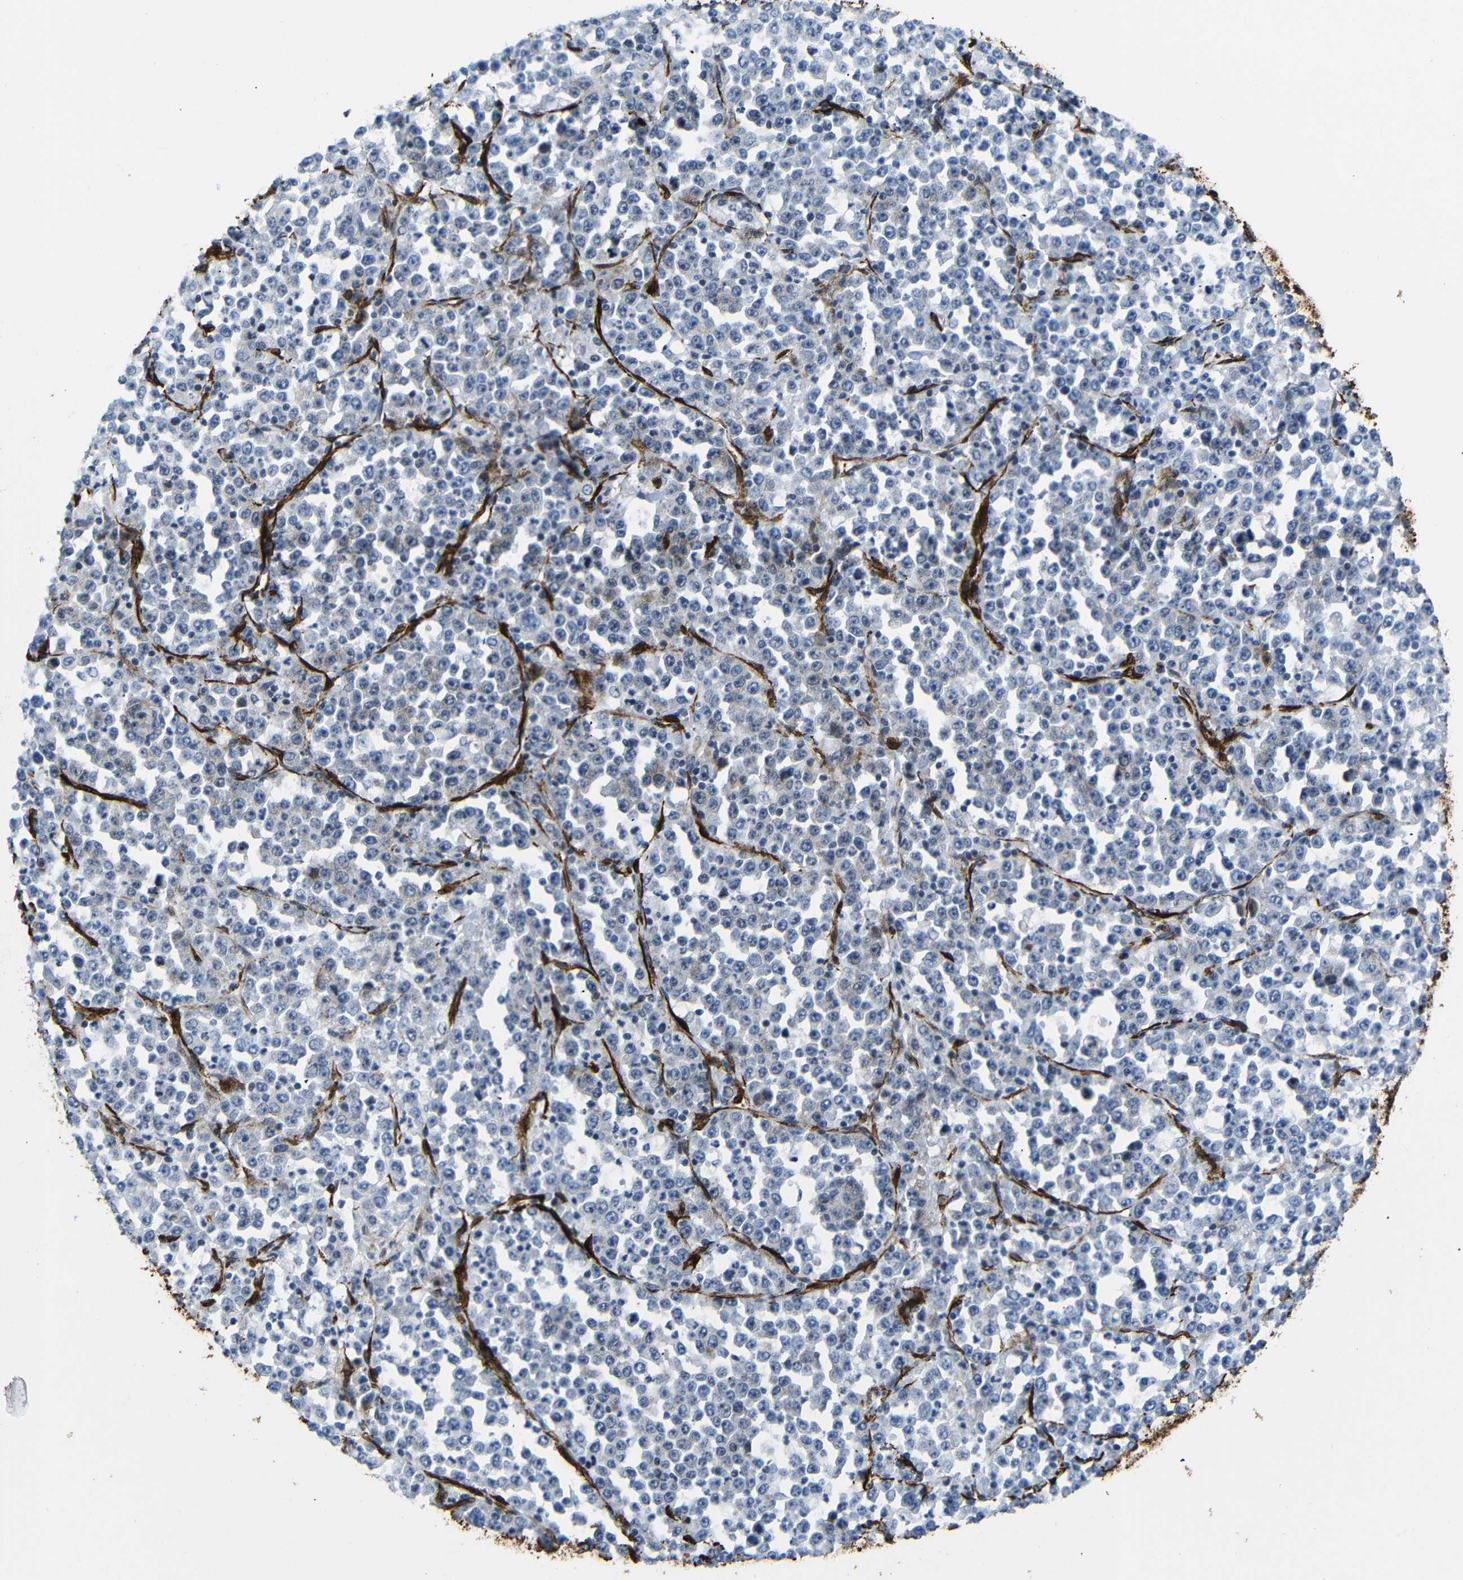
{"staining": {"intensity": "negative", "quantity": "none", "location": "none"}, "tissue": "stomach cancer", "cell_type": "Tumor cells", "image_type": "cancer", "snomed": [{"axis": "morphology", "description": "Normal tissue, NOS"}, {"axis": "morphology", "description": "Adenocarcinoma, NOS"}, {"axis": "topography", "description": "Stomach, upper"}, {"axis": "topography", "description": "Stomach"}], "caption": "This is an immunohistochemistry (IHC) photomicrograph of human adenocarcinoma (stomach). There is no expression in tumor cells.", "gene": "ACTA2", "patient": {"sex": "male", "age": 59}}